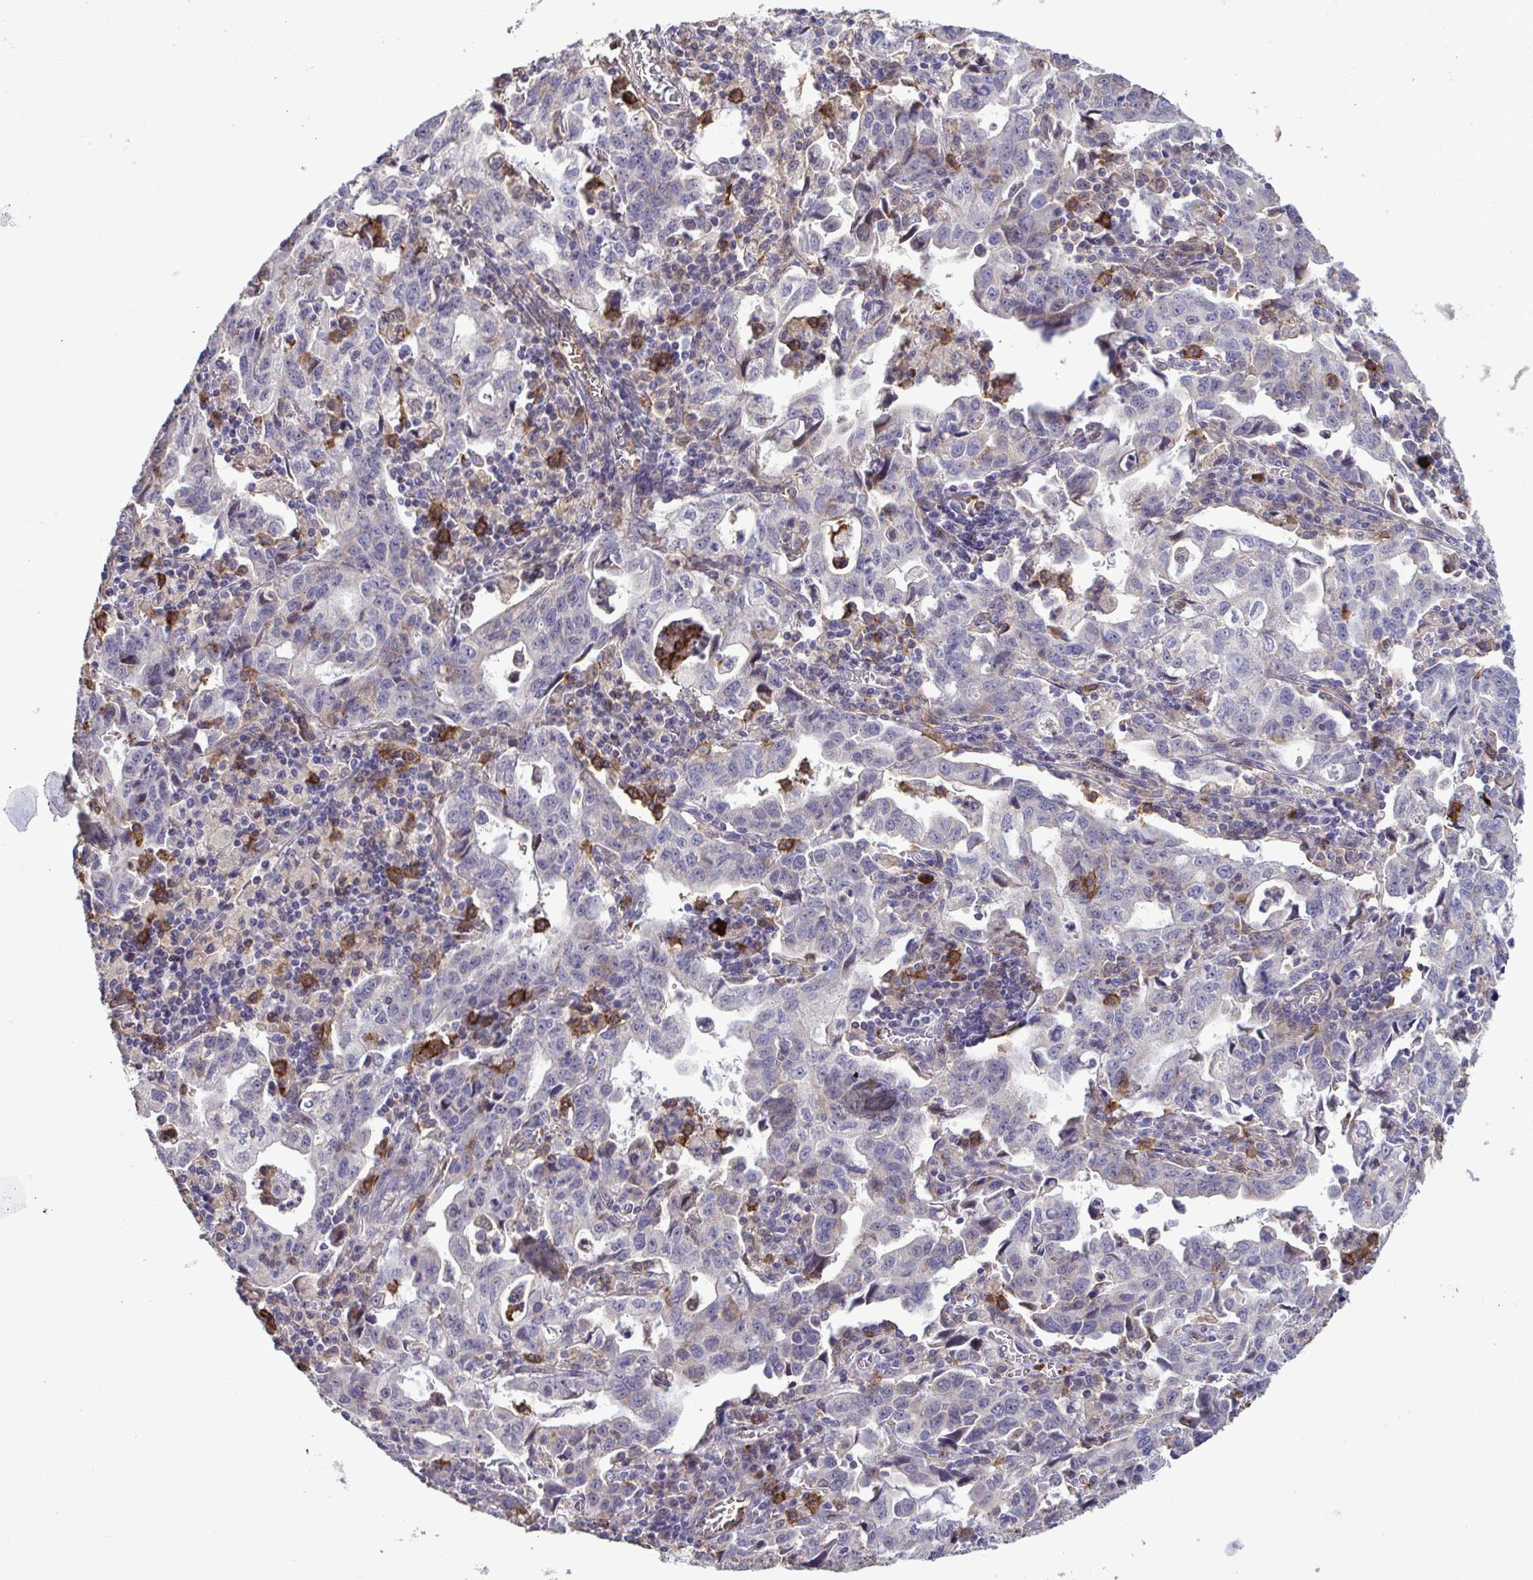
{"staining": {"intensity": "negative", "quantity": "none", "location": "none"}, "tissue": "stomach cancer", "cell_type": "Tumor cells", "image_type": "cancer", "snomed": [{"axis": "morphology", "description": "Adenocarcinoma, NOS"}, {"axis": "topography", "description": "Stomach, upper"}], "caption": "A micrograph of stomach cancer stained for a protein demonstrates no brown staining in tumor cells. The staining was performed using DAB to visualize the protein expression in brown, while the nuclei were stained in blue with hematoxylin (Magnification: 20x).", "gene": "CD101", "patient": {"sex": "male", "age": 85}}